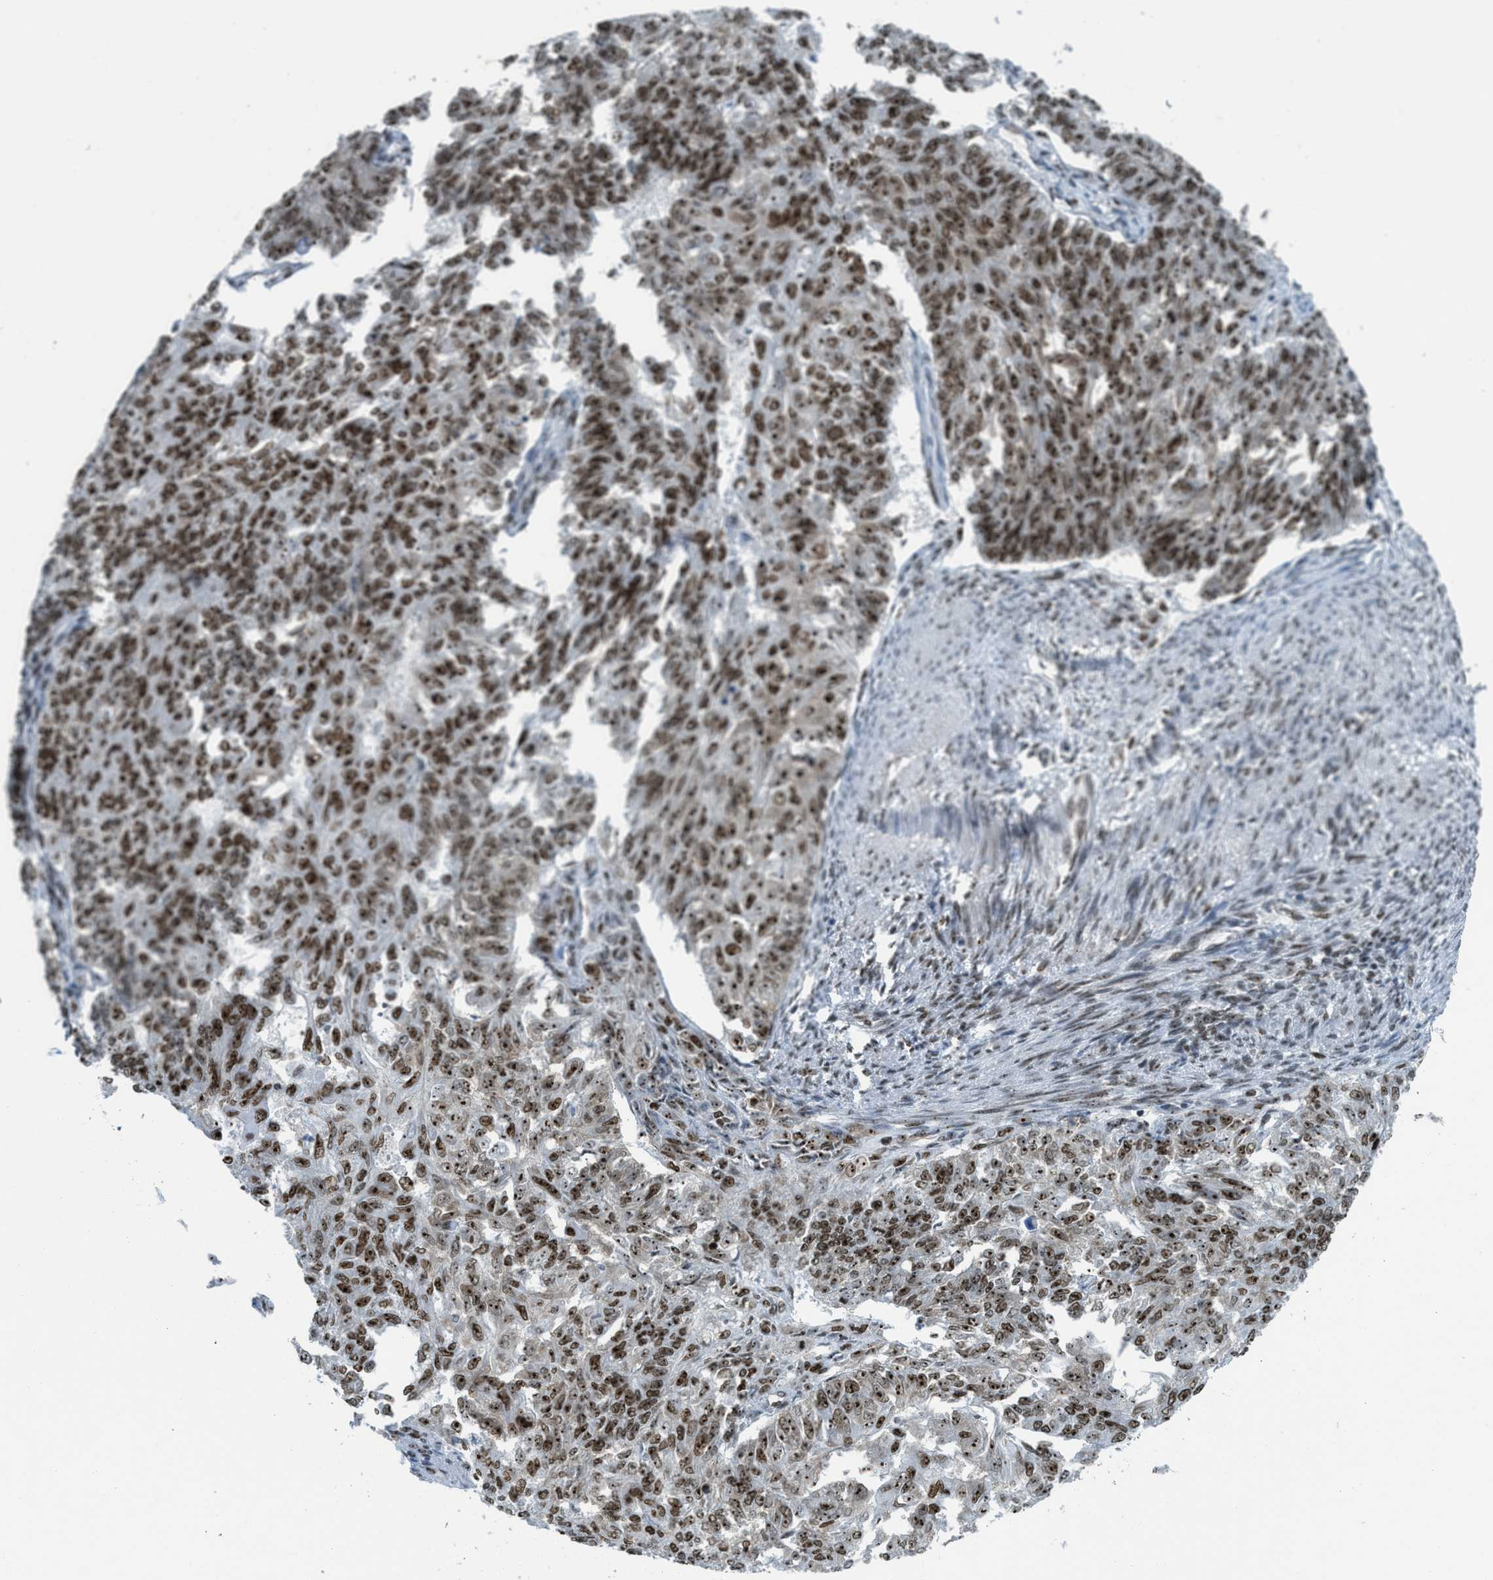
{"staining": {"intensity": "strong", "quantity": ">75%", "location": "nuclear"}, "tissue": "endometrial cancer", "cell_type": "Tumor cells", "image_type": "cancer", "snomed": [{"axis": "morphology", "description": "Adenocarcinoma, NOS"}, {"axis": "topography", "description": "Endometrium"}], "caption": "About >75% of tumor cells in human adenocarcinoma (endometrial) show strong nuclear protein expression as visualized by brown immunohistochemical staining.", "gene": "URB1", "patient": {"sex": "female", "age": 32}}